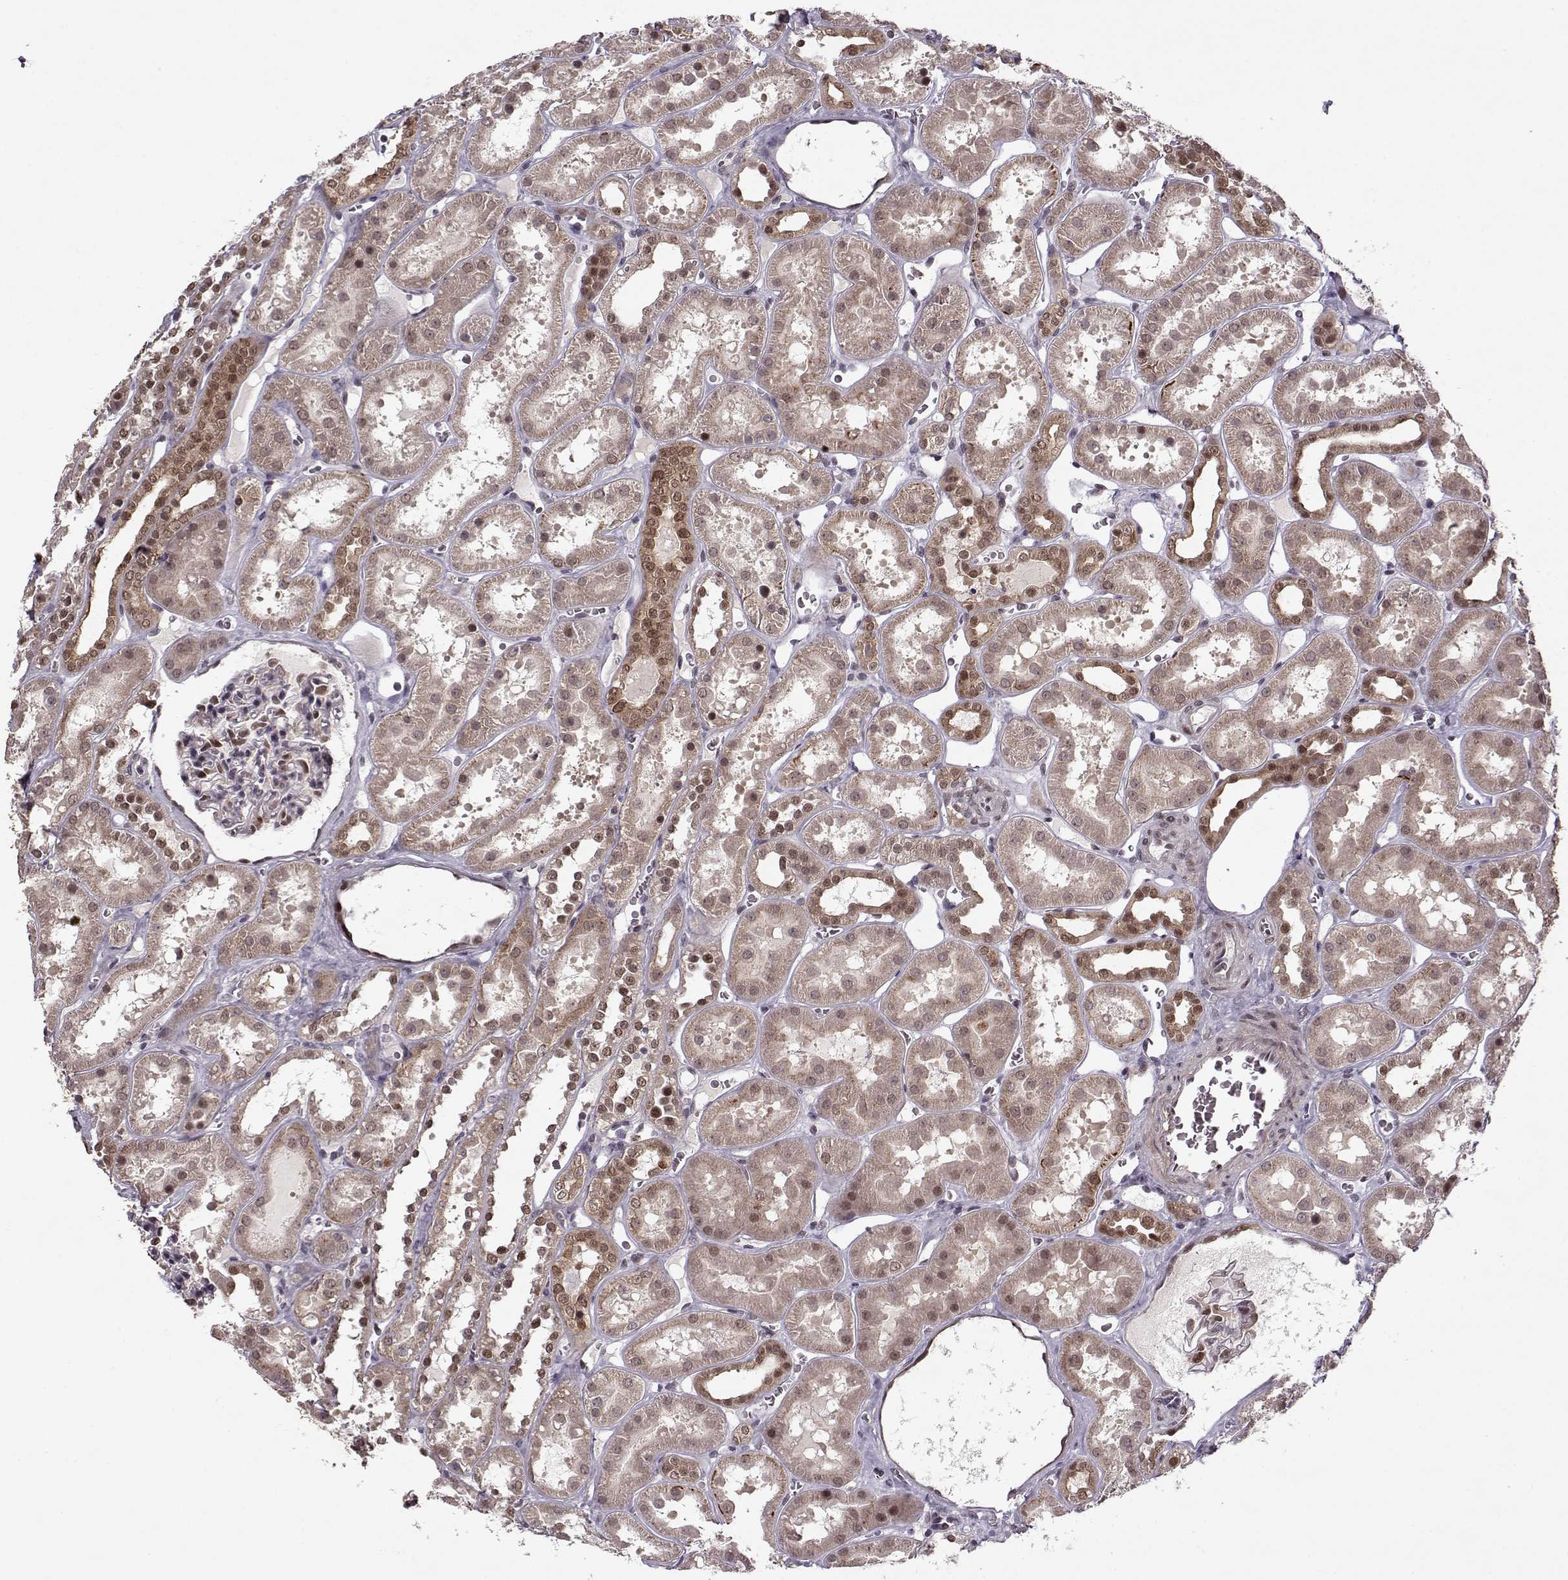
{"staining": {"intensity": "moderate", "quantity": "<25%", "location": "nuclear"}, "tissue": "kidney", "cell_type": "Cells in glomeruli", "image_type": "normal", "snomed": [{"axis": "morphology", "description": "Normal tissue, NOS"}, {"axis": "topography", "description": "Kidney"}], "caption": "About <25% of cells in glomeruli in benign kidney exhibit moderate nuclear protein expression as visualized by brown immunohistochemical staining.", "gene": "DENND4B", "patient": {"sex": "female", "age": 41}}